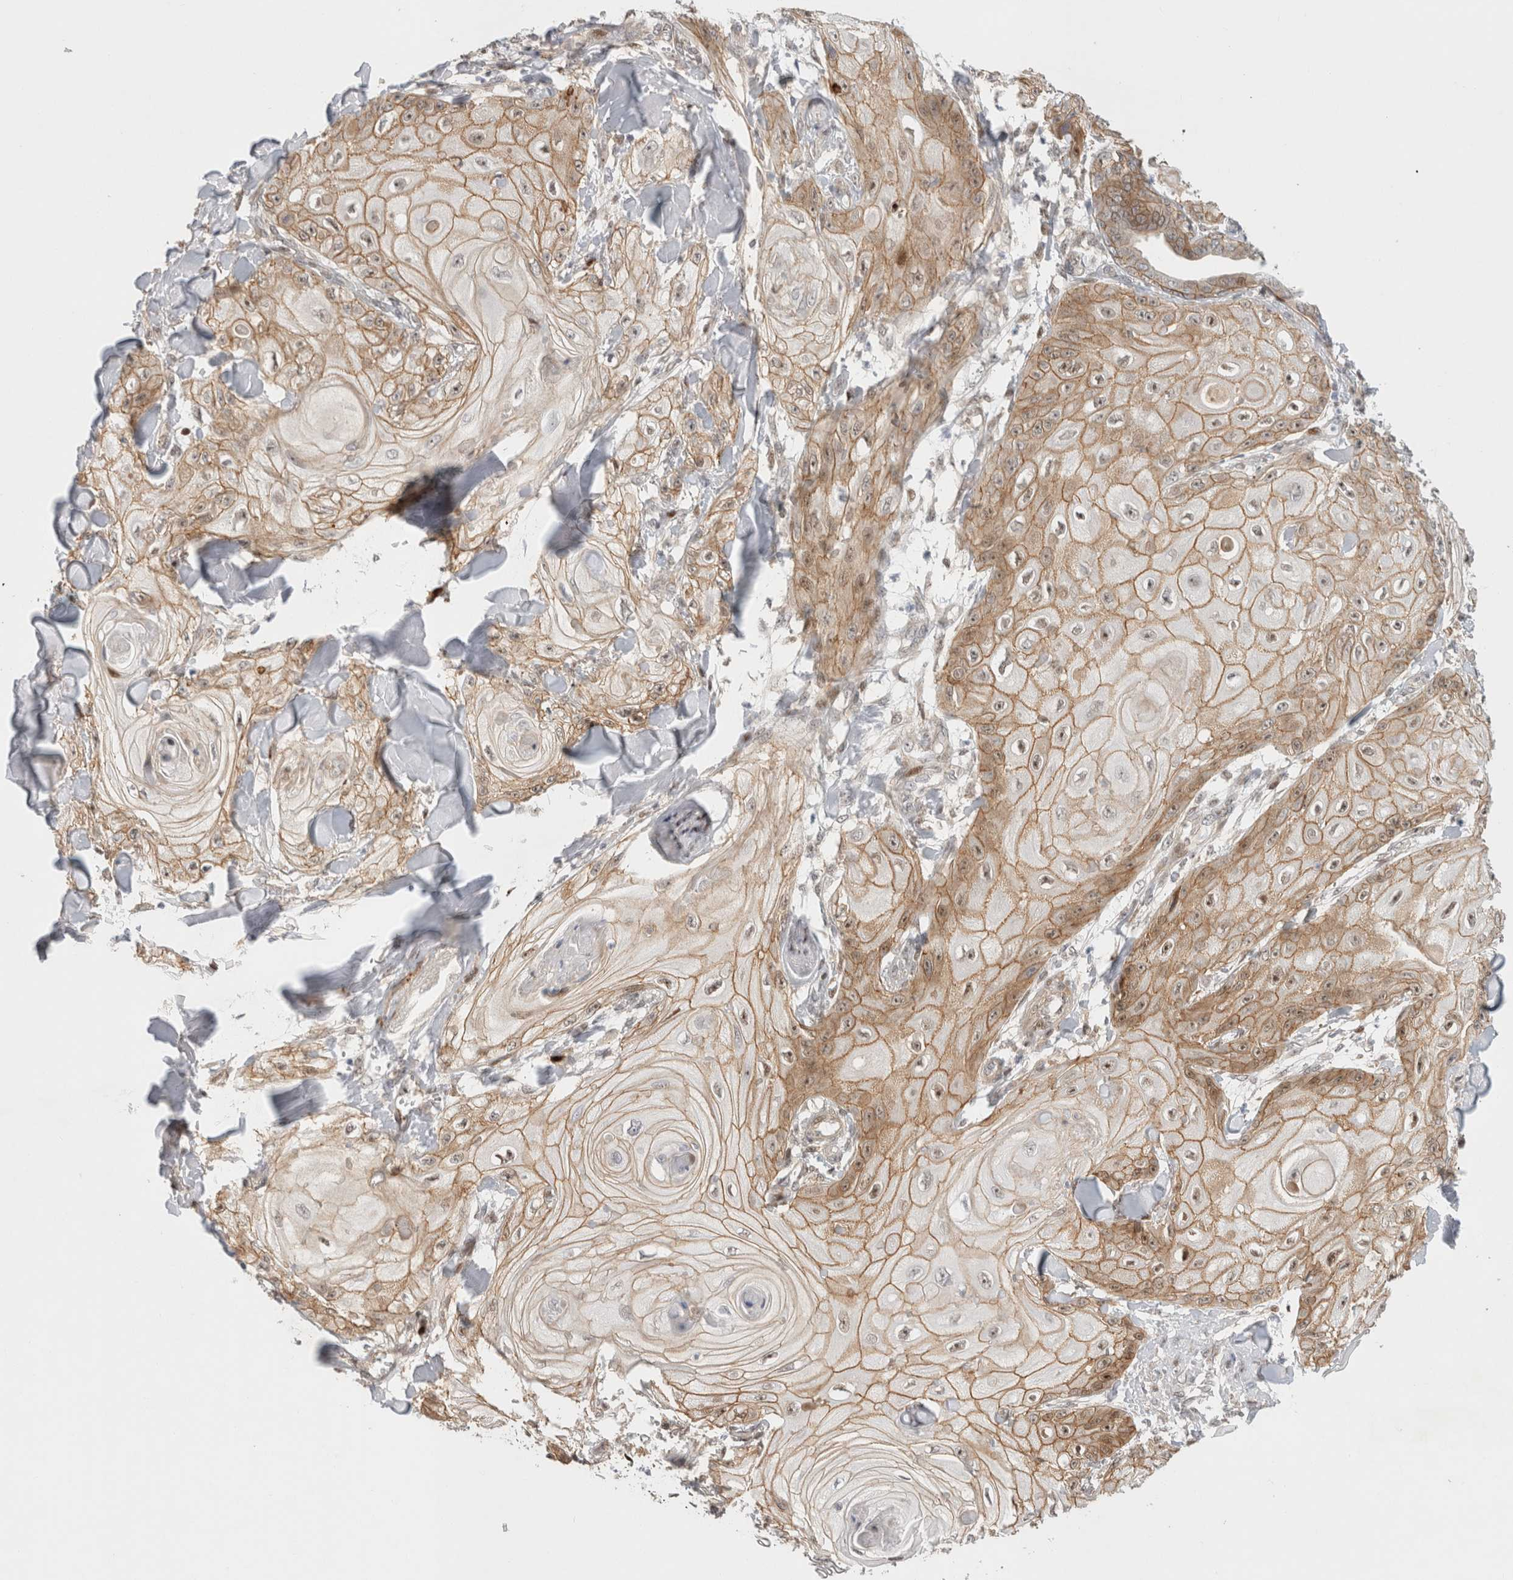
{"staining": {"intensity": "moderate", "quantity": ">75%", "location": "cytoplasmic/membranous,nuclear"}, "tissue": "skin cancer", "cell_type": "Tumor cells", "image_type": "cancer", "snomed": [{"axis": "morphology", "description": "Squamous cell carcinoma, NOS"}, {"axis": "topography", "description": "Skin"}], "caption": "A brown stain highlights moderate cytoplasmic/membranous and nuclear staining of a protein in squamous cell carcinoma (skin) tumor cells. The staining was performed using DAB (3,3'-diaminobenzidine), with brown indicating positive protein expression. Nuclei are stained blue with hematoxylin.", "gene": "TCF4", "patient": {"sex": "male", "age": 74}}